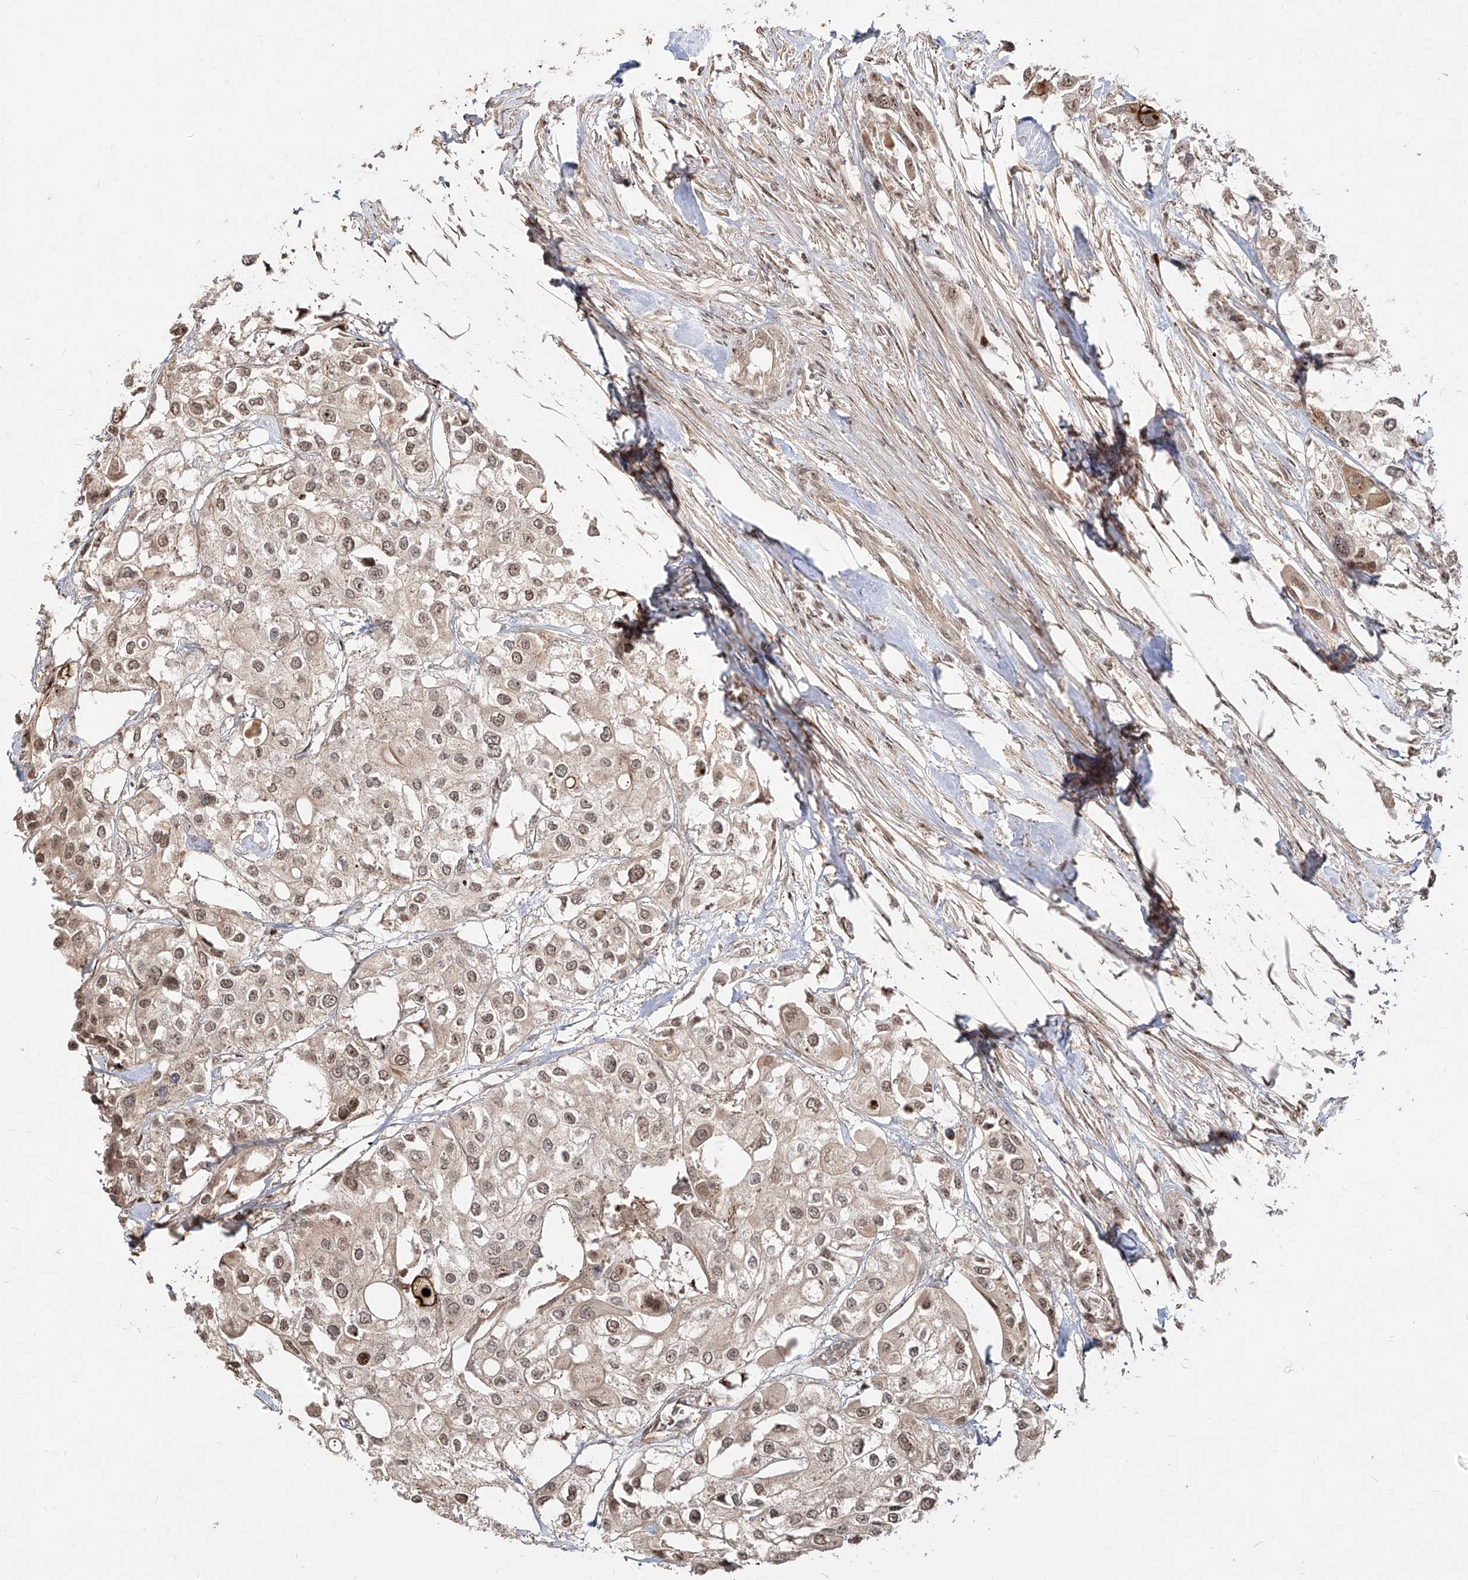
{"staining": {"intensity": "moderate", "quantity": ">75%", "location": "nuclear"}, "tissue": "urothelial cancer", "cell_type": "Tumor cells", "image_type": "cancer", "snomed": [{"axis": "morphology", "description": "Urothelial carcinoma, High grade"}, {"axis": "topography", "description": "Urinary bladder"}], "caption": "High-grade urothelial carcinoma stained for a protein shows moderate nuclear positivity in tumor cells. (Stains: DAB (3,3'-diaminobenzidine) in brown, nuclei in blue, Microscopy: brightfield microscopy at high magnification).", "gene": "ZNF710", "patient": {"sex": "male", "age": 64}}